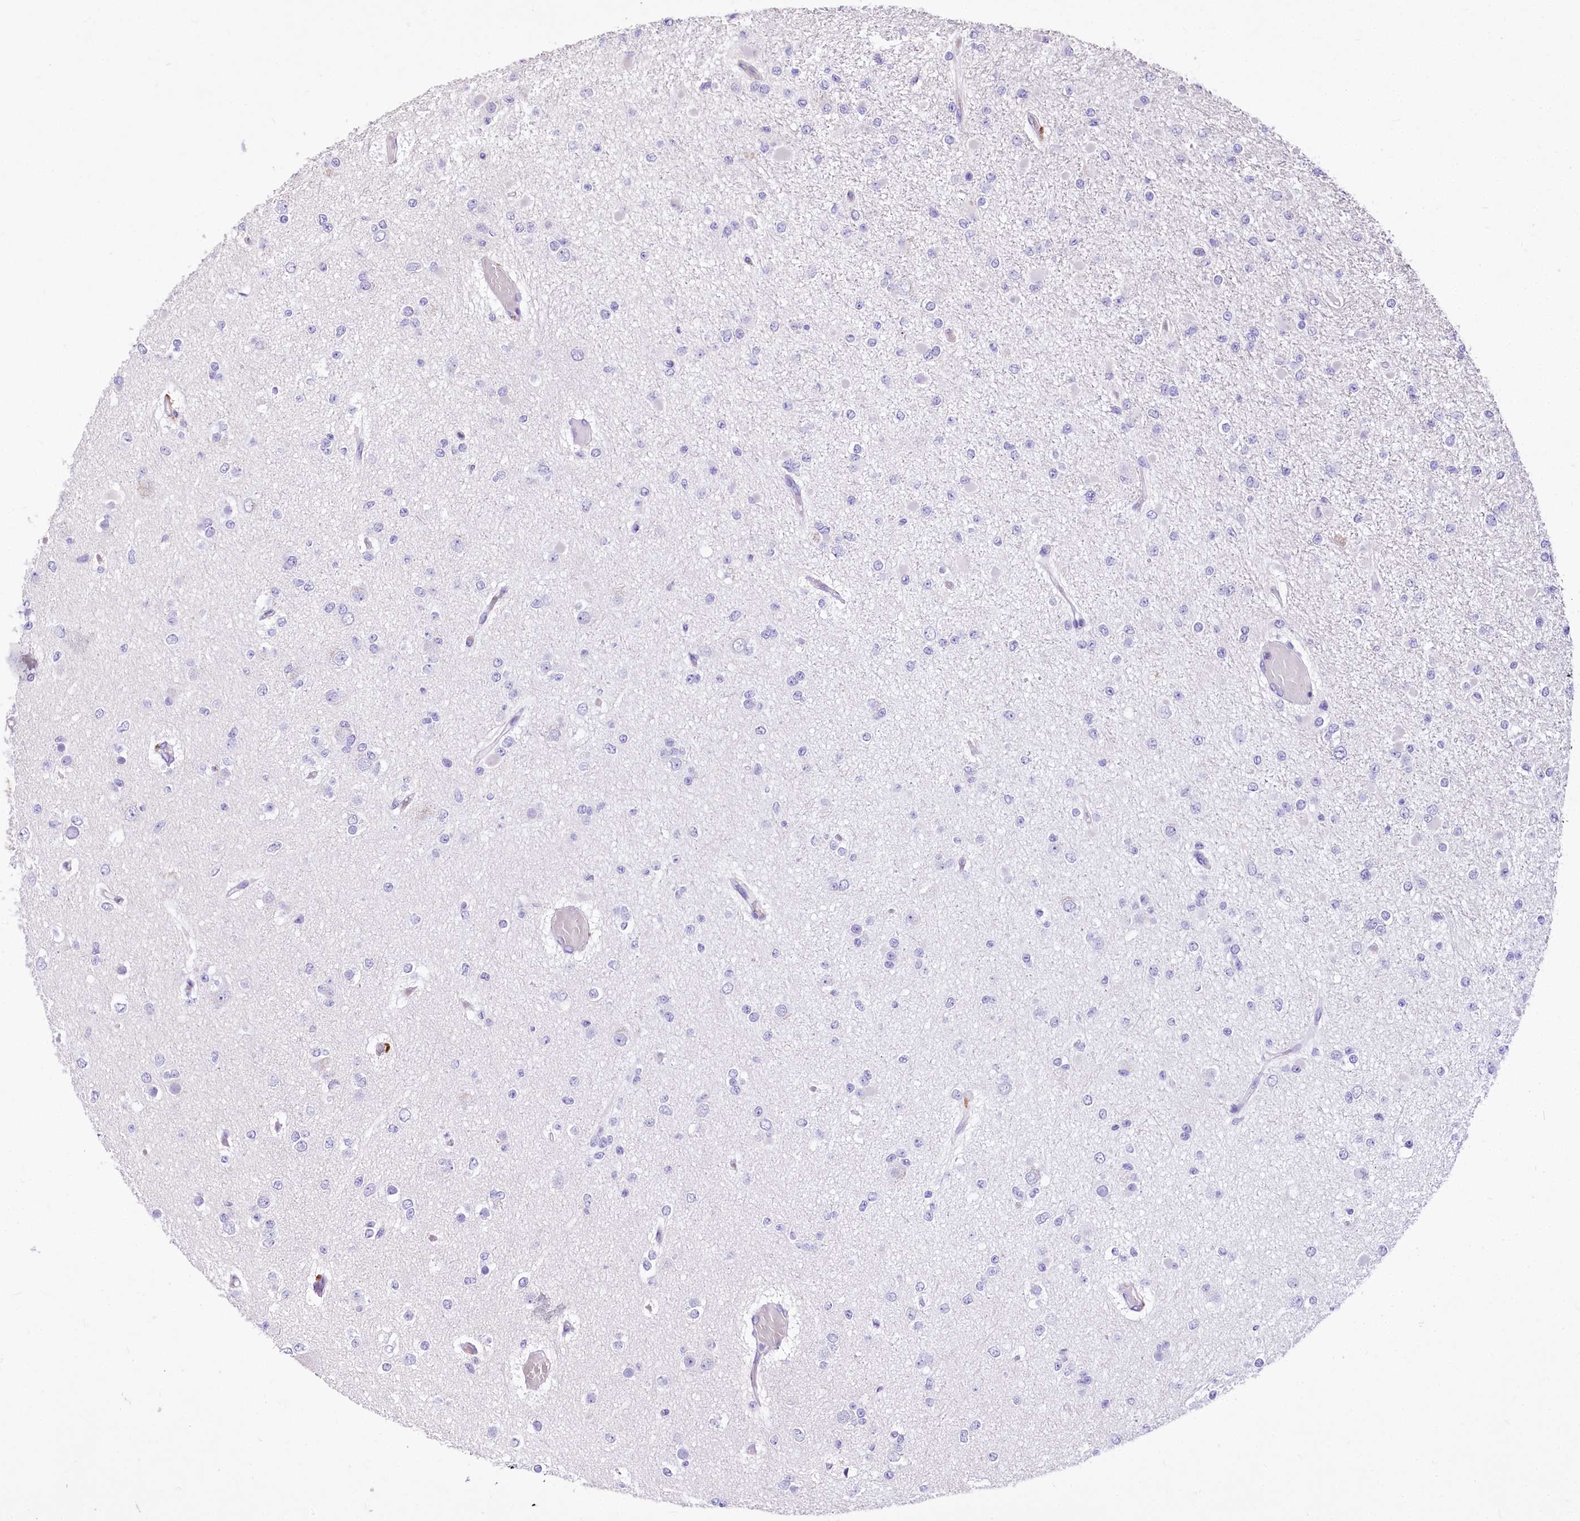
{"staining": {"intensity": "negative", "quantity": "none", "location": "none"}, "tissue": "glioma", "cell_type": "Tumor cells", "image_type": "cancer", "snomed": [{"axis": "morphology", "description": "Glioma, malignant, Low grade"}, {"axis": "topography", "description": "Brain"}], "caption": "Glioma was stained to show a protein in brown. There is no significant staining in tumor cells.", "gene": "PCYOX1L", "patient": {"sex": "female", "age": 22}}